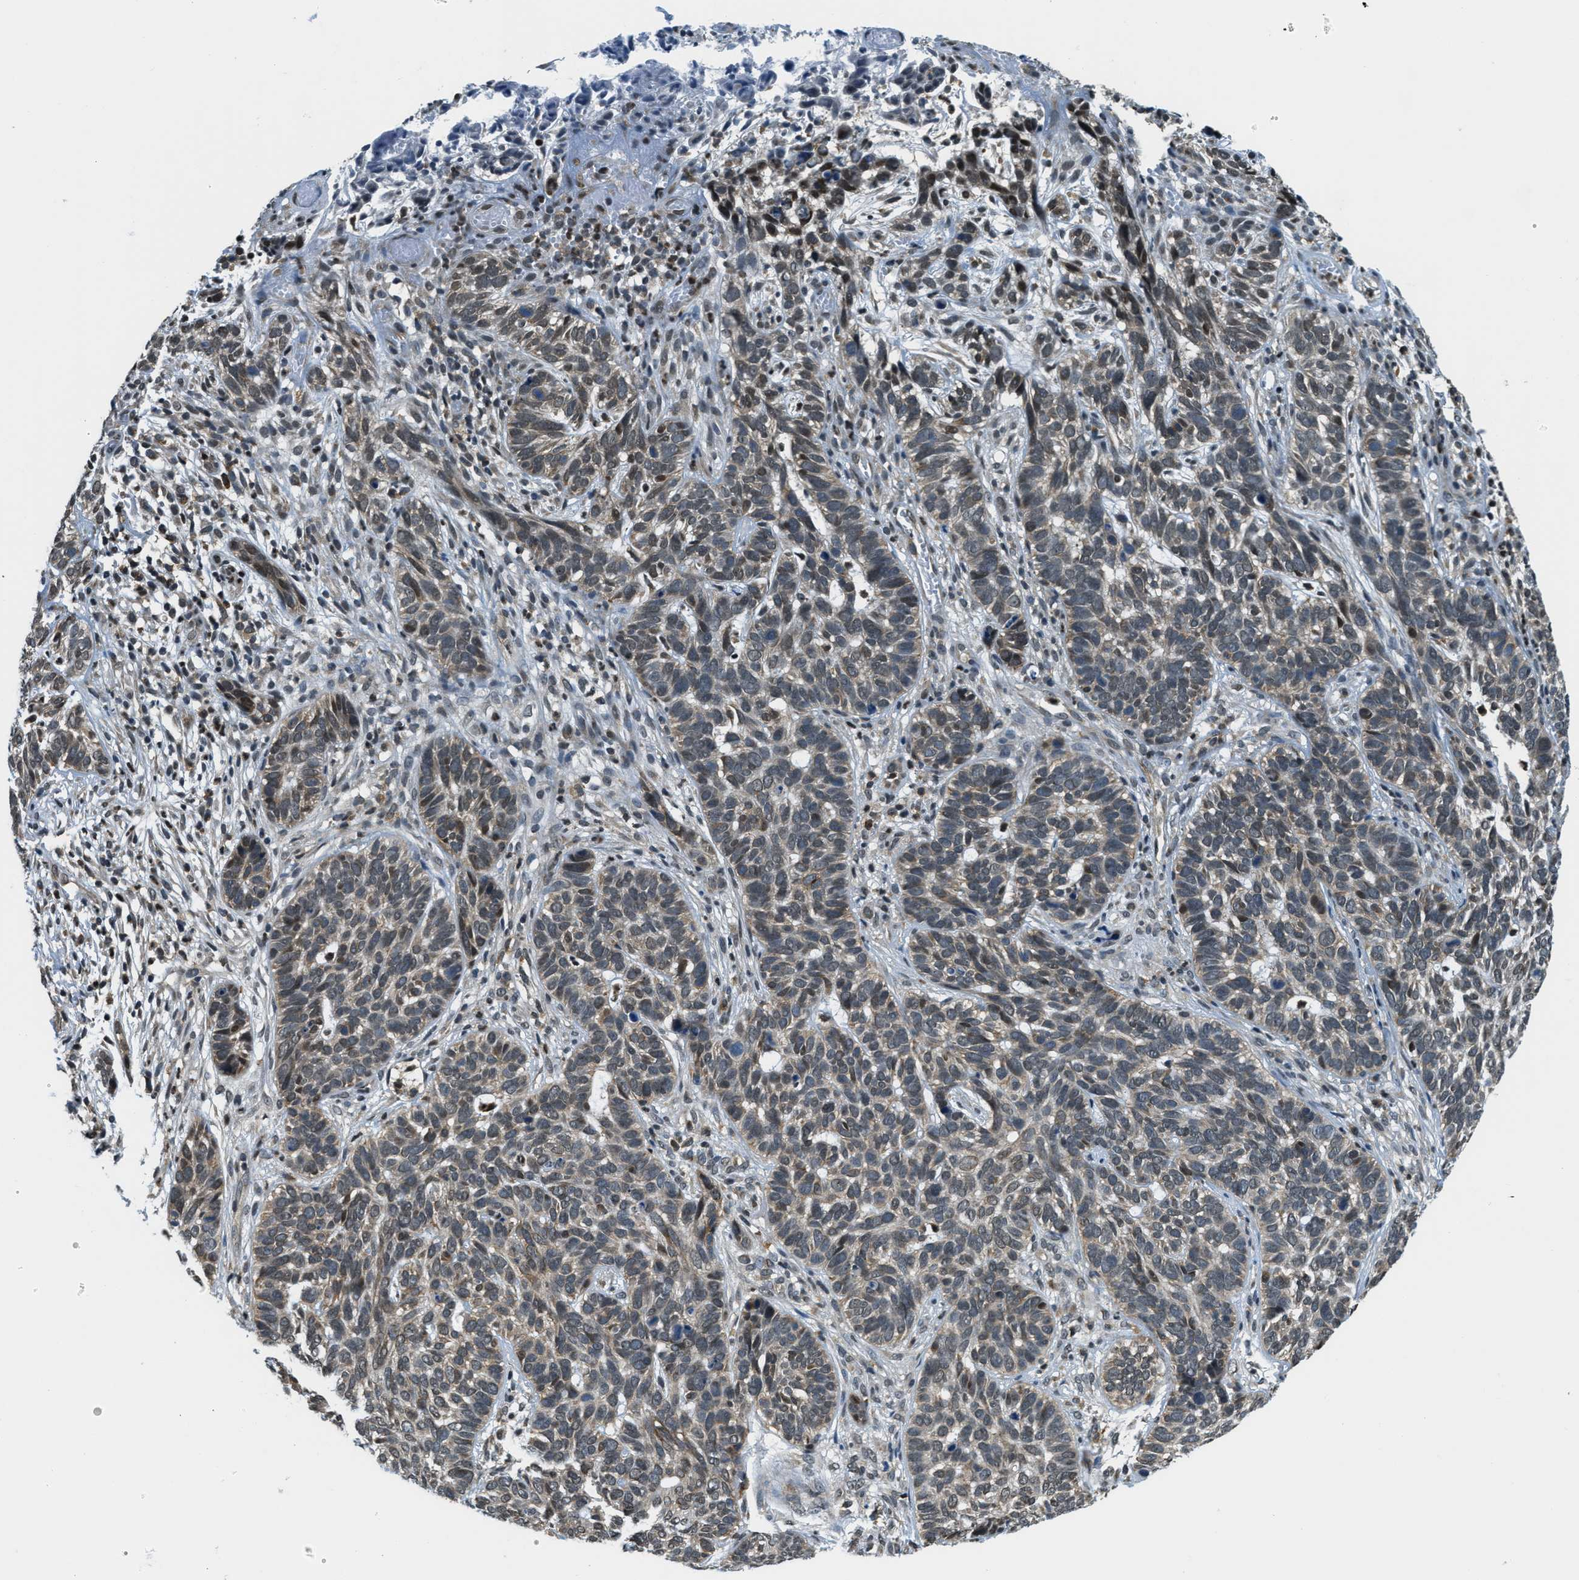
{"staining": {"intensity": "strong", "quantity": "<25%", "location": "nuclear"}, "tissue": "skin cancer", "cell_type": "Tumor cells", "image_type": "cancer", "snomed": [{"axis": "morphology", "description": "Basal cell carcinoma"}, {"axis": "topography", "description": "Skin"}], "caption": "A medium amount of strong nuclear staining is seen in about <25% of tumor cells in skin cancer tissue. The staining was performed using DAB (3,3'-diaminobenzidine), with brown indicating positive protein expression. Nuclei are stained blue with hematoxylin.", "gene": "RAB11FIP1", "patient": {"sex": "male", "age": 87}}